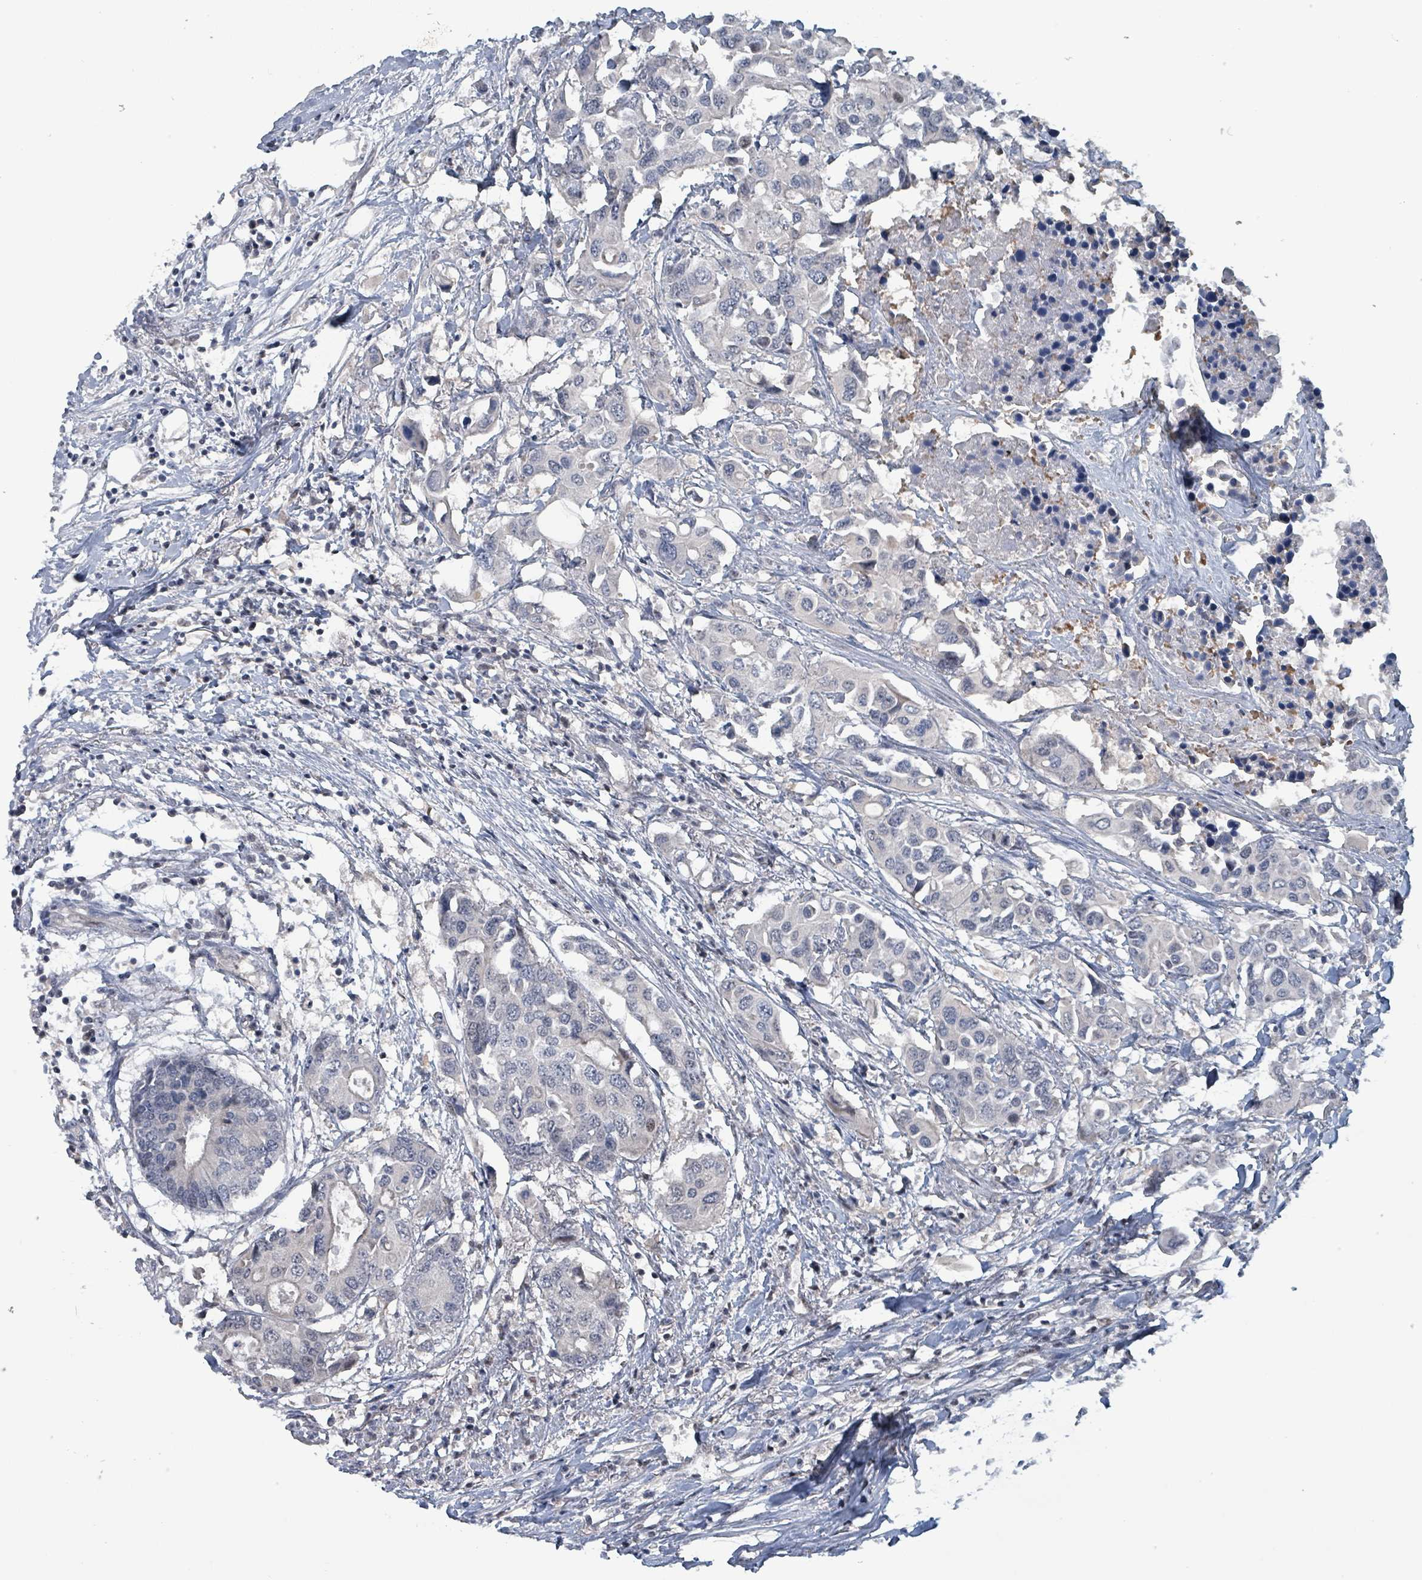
{"staining": {"intensity": "weak", "quantity": "<25%", "location": "nuclear"}, "tissue": "colorectal cancer", "cell_type": "Tumor cells", "image_type": "cancer", "snomed": [{"axis": "morphology", "description": "Adenocarcinoma, NOS"}, {"axis": "topography", "description": "Colon"}], "caption": "Tumor cells show no significant expression in colorectal adenocarcinoma. (Stains: DAB immunohistochemistry with hematoxylin counter stain, Microscopy: brightfield microscopy at high magnification).", "gene": "BIVM", "patient": {"sex": "male", "age": 77}}